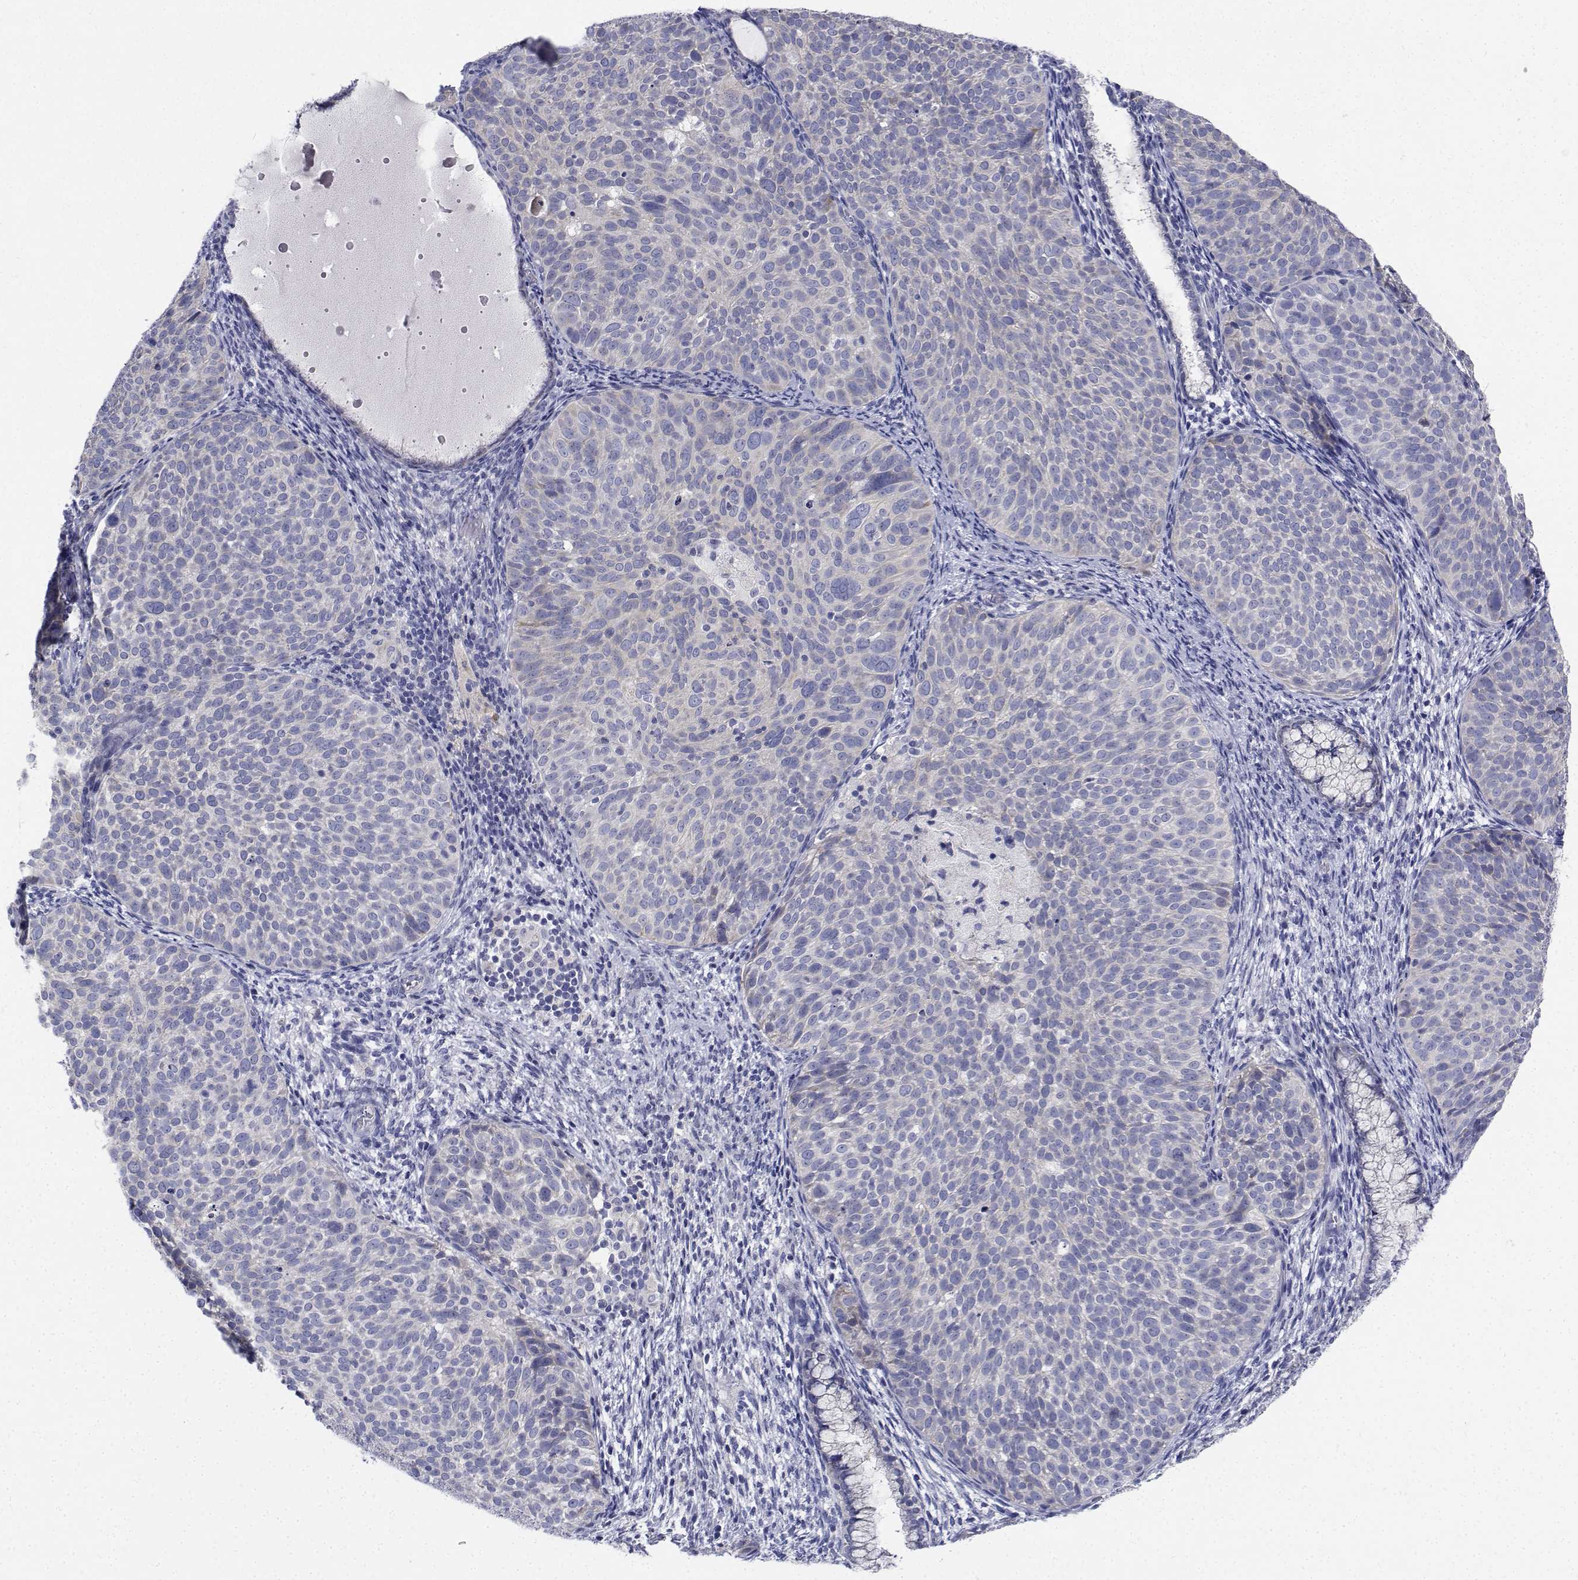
{"staining": {"intensity": "negative", "quantity": "none", "location": "none"}, "tissue": "cervical cancer", "cell_type": "Tumor cells", "image_type": "cancer", "snomed": [{"axis": "morphology", "description": "Squamous cell carcinoma, NOS"}, {"axis": "topography", "description": "Cervix"}], "caption": "DAB immunohistochemical staining of human squamous cell carcinoma (cervical) reveals no significant expression in tumor cells. (Brightfield microscopy of DAB (3,3'-diaminobenzidine) immunohistochemistry at high magnification).", "gene": "CDHR3", "patient": {"sex": "female", "age": 39}}